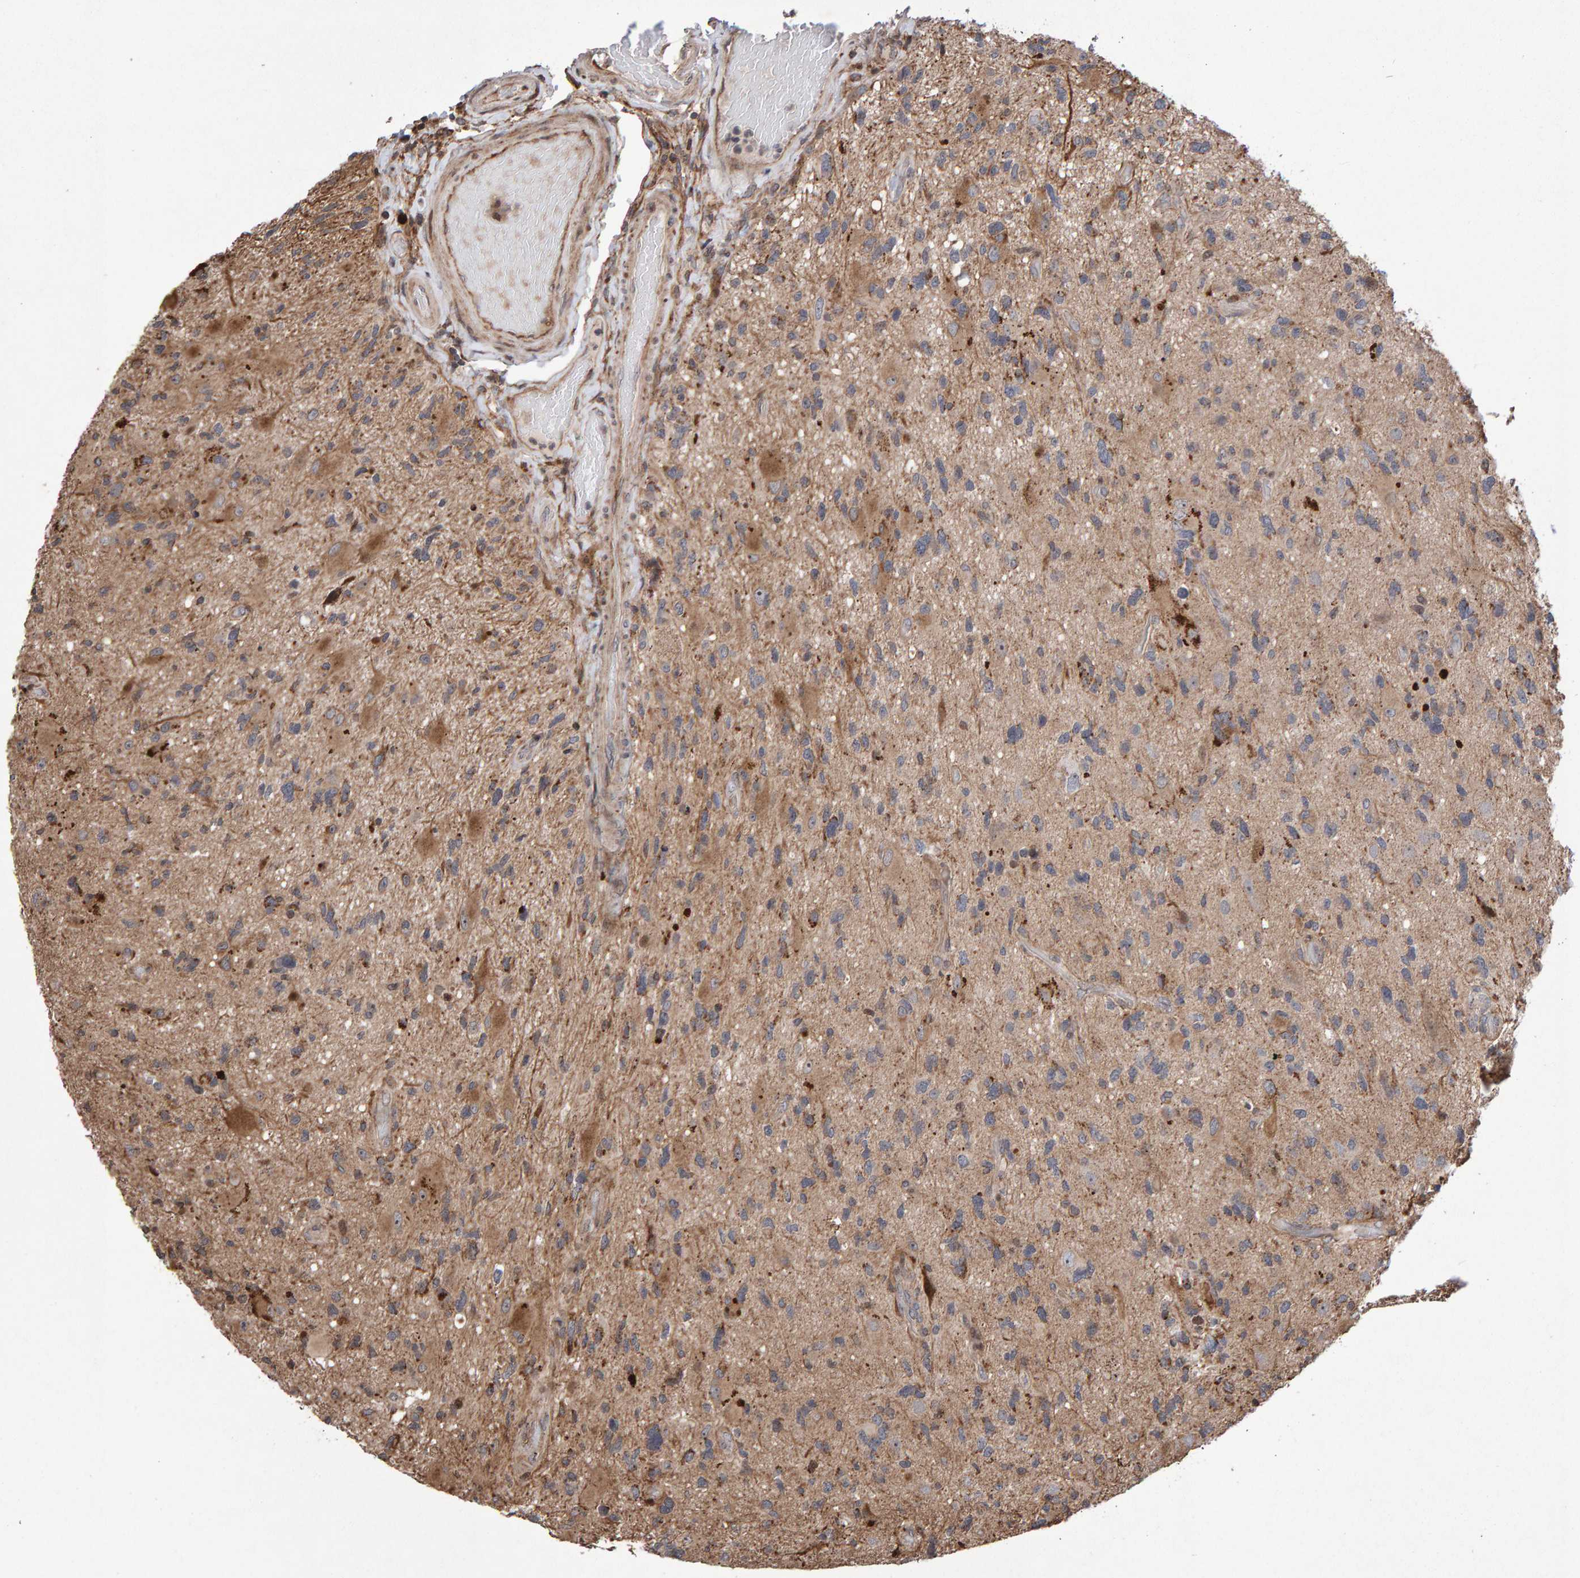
{"staining": {"intensity": "weak", "quantity": ">75%", "location": "cytoplasmic/membranous"}, "tissue": "glioma", "cell_type": "Tumor cells", "image_type": "cancer", "snomed": [{"axis": "morphology", "description": "Glioma, malignant, High grade"}, {"axis": "topography", "description": "Brain"}], "caption": "Tumor cells exhibit weak cytoplasmic/membranous positivity in approximately >75% of cells in glioma.", "gene": "PECR", "patient": {"sex": "male", "age": 33}}